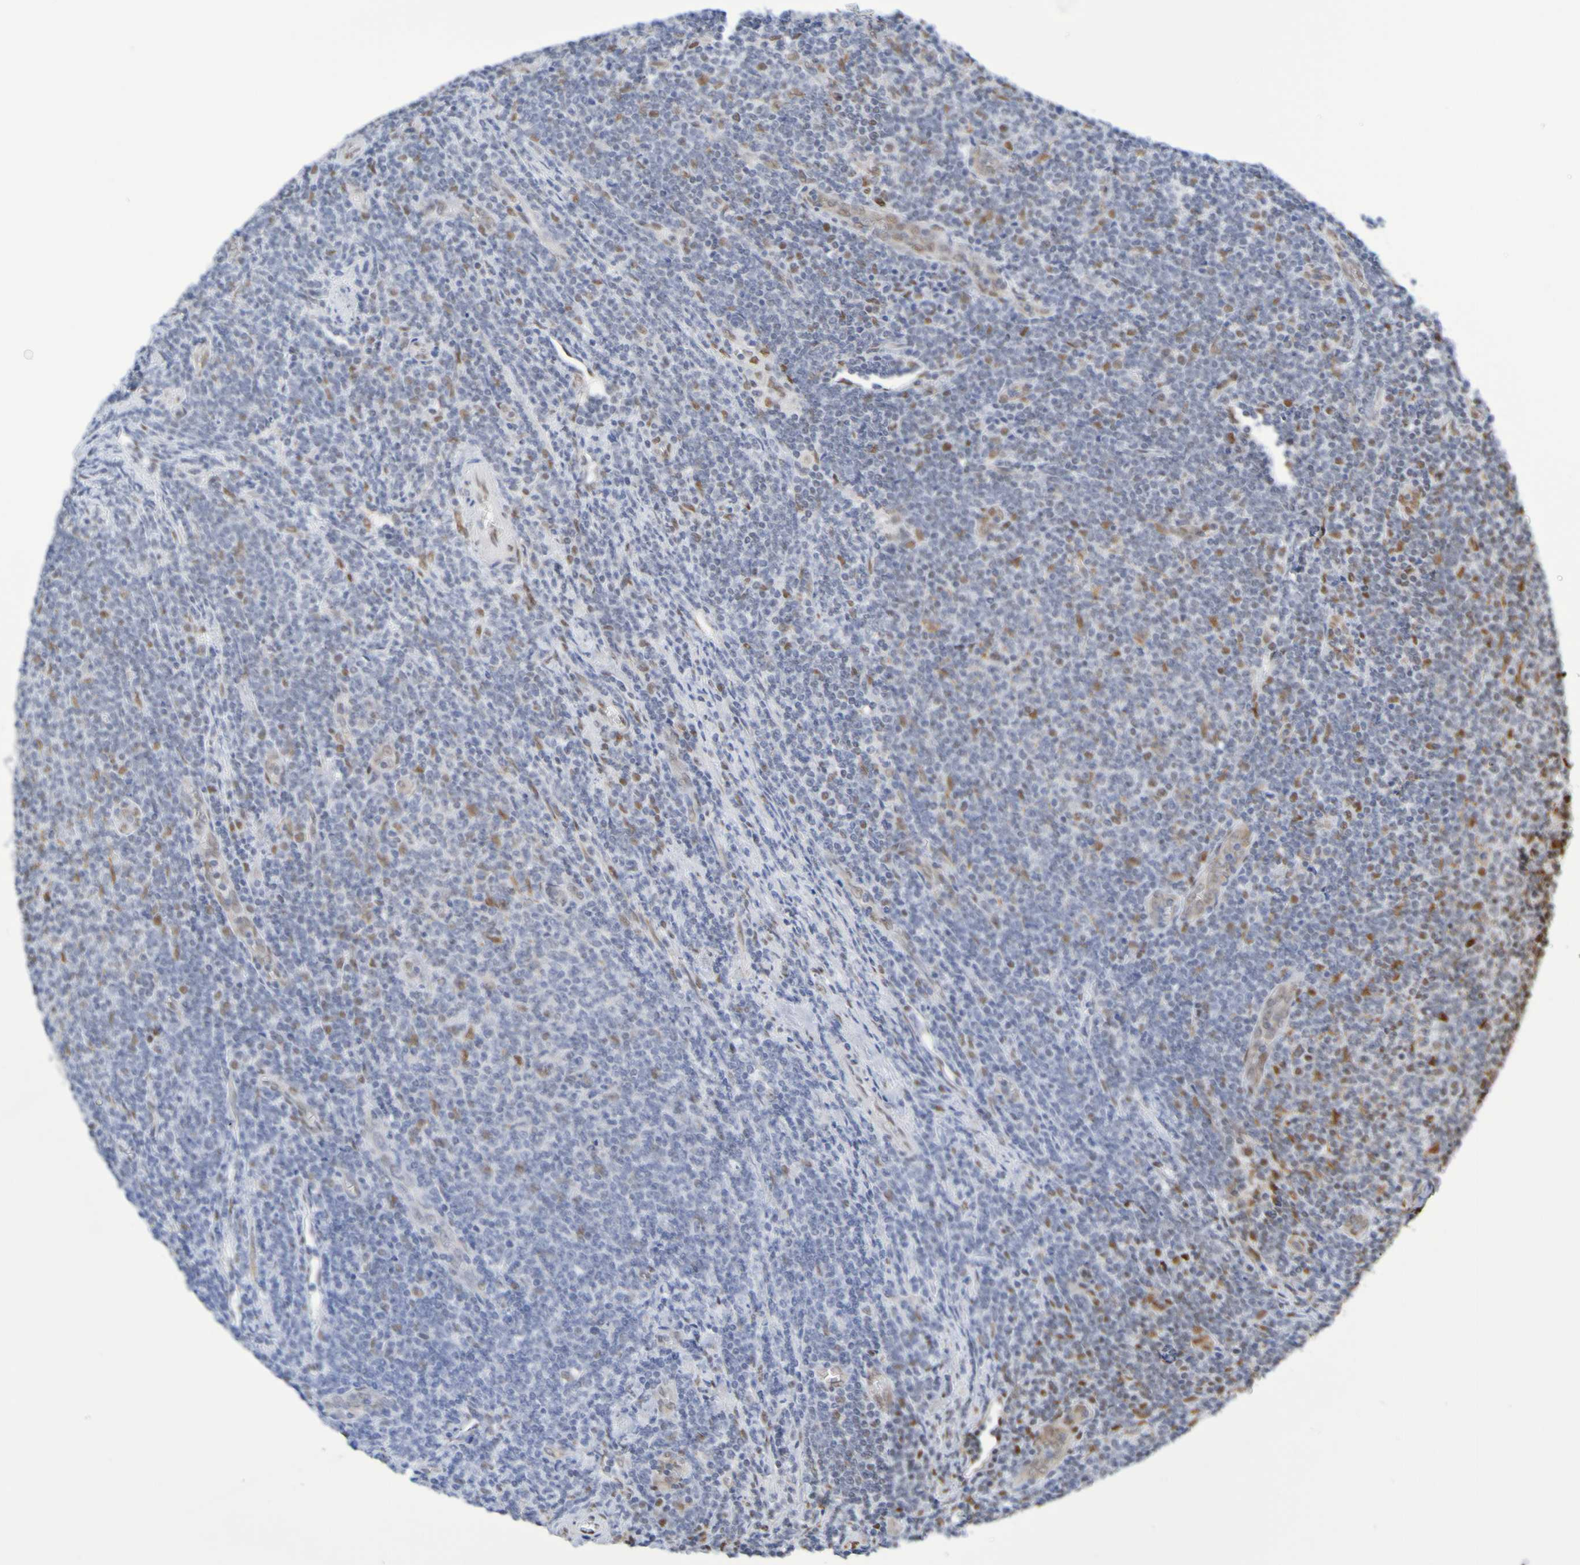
{"staining": {"intensity": "moderate", "quantity": "25%-75%", "location": "nuclear"}, "tissue": "lymphoma", "cell_type": "Tumor cells", "image_type": "cancer", "snomed": [{"axis": "morphology", "description": "Malignant lymphoma, non-Hodgkin's type, Low grade"}, {"axis": "topography", "description": "Lymph node"}], "caption": "Immunohistochemistry (IHC) micrograph of neoplastic tissue: human lymphoma stained using immunohistochemistry reveals medium levels of moderate protein expression localized specifically in the nuclear of tumor cells, appearing as a nuclear brown color.", "gene": "HDAC2", "patient": {"sex": "male", "age": 66}}